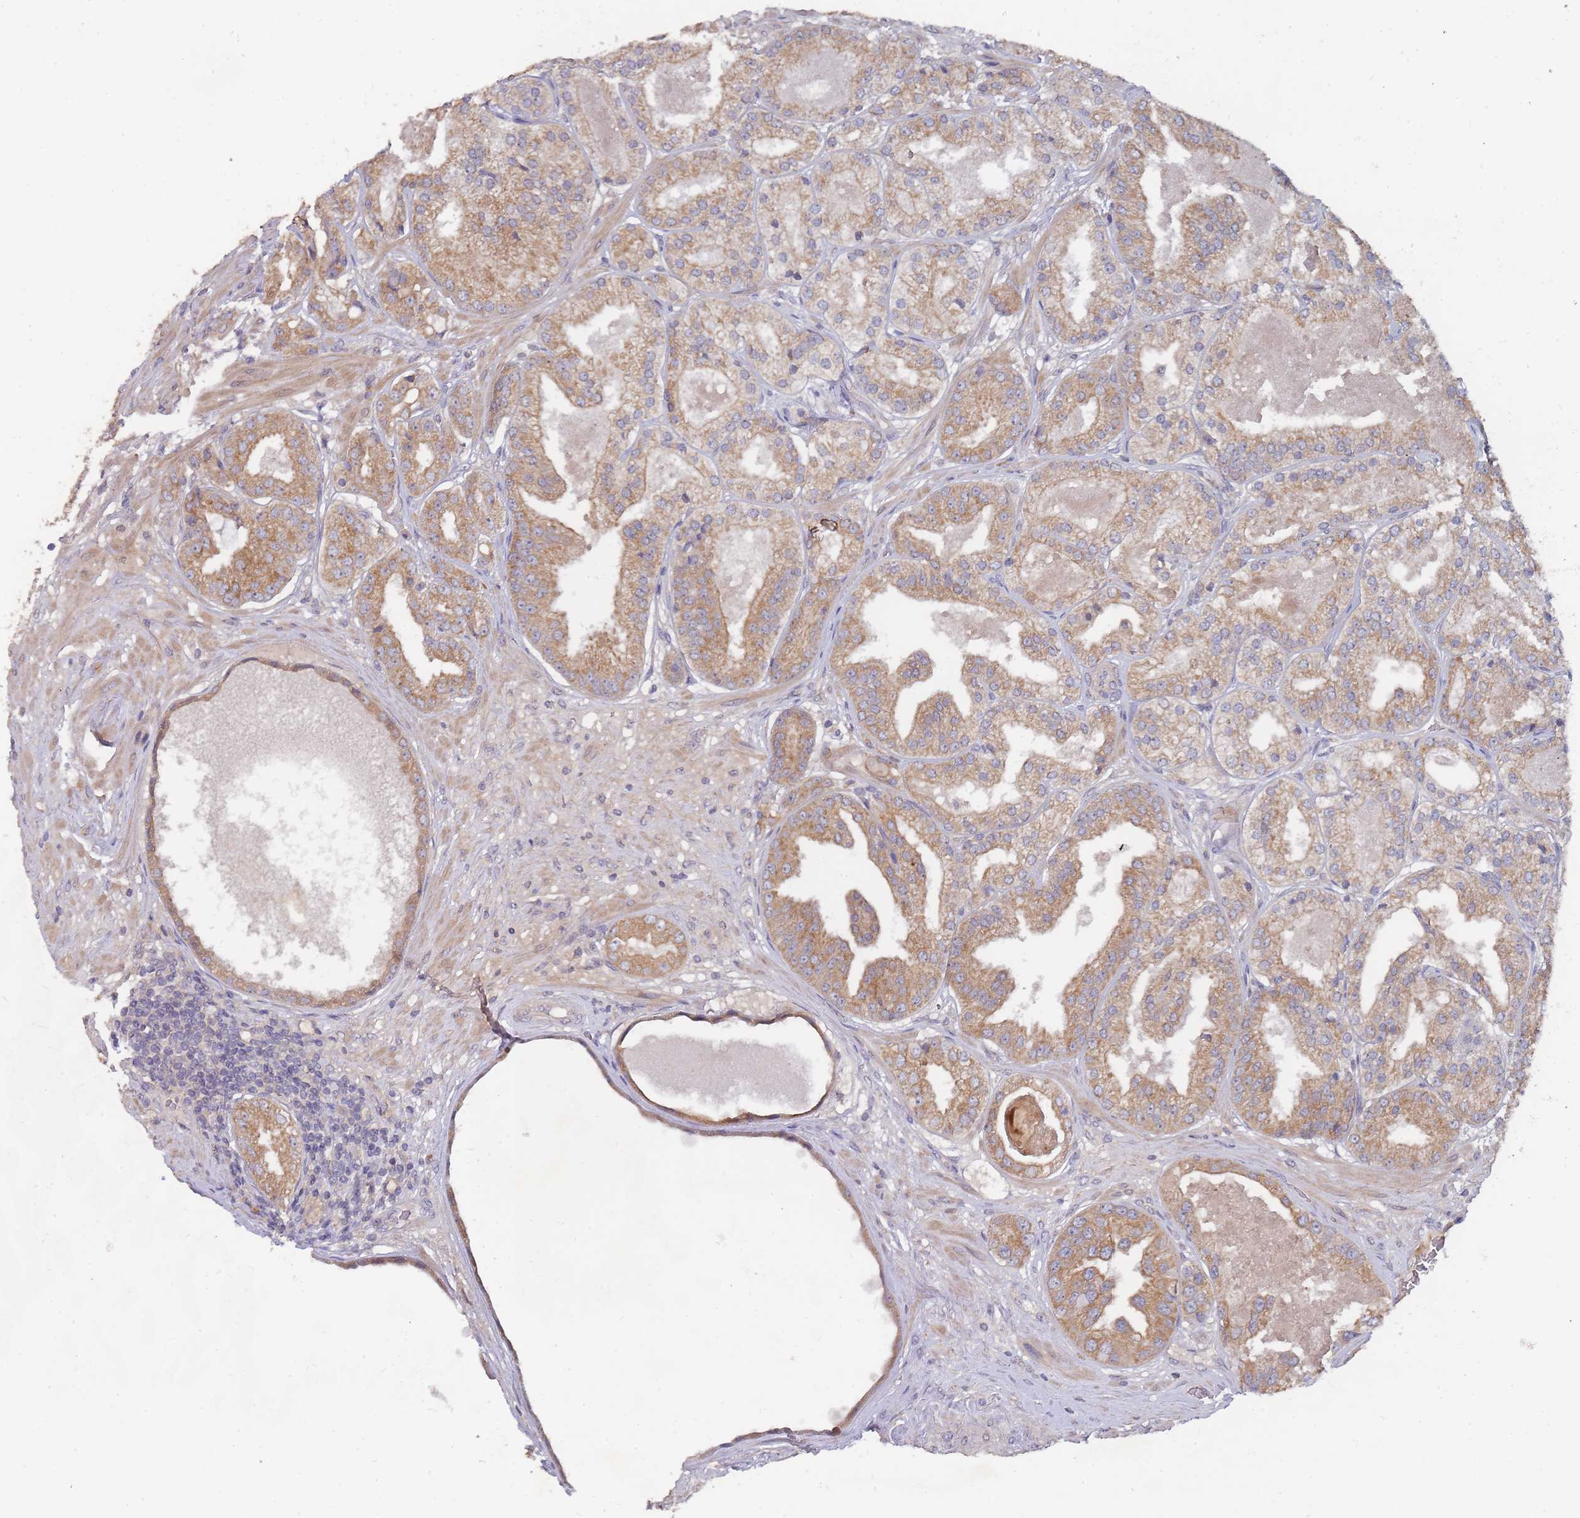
{"staining": {"intensity": "moderate", "quantity": ">75%", "location": "cytoplasmic/membranous"}, "tissue": "prostate cancer", "cell_type": "Tumor cells", "image_type": "cancer", "snomed": [{"axis": "morphology", "description": "Adenocarcinoma, High grade"}, {"axis": "topography", "description": "Prostate"}], "caption": "Immunohistochemistry micrograph of human prostate cancer (high-grade adenocarcinoma) stained for a protein (brown), which displays medium levels of moderate cytoplasmic/membranous staining in approximately >75% of tumor cells.", "gene": "SLC35F5", "patient": {"sex": "male", "age": 63}}